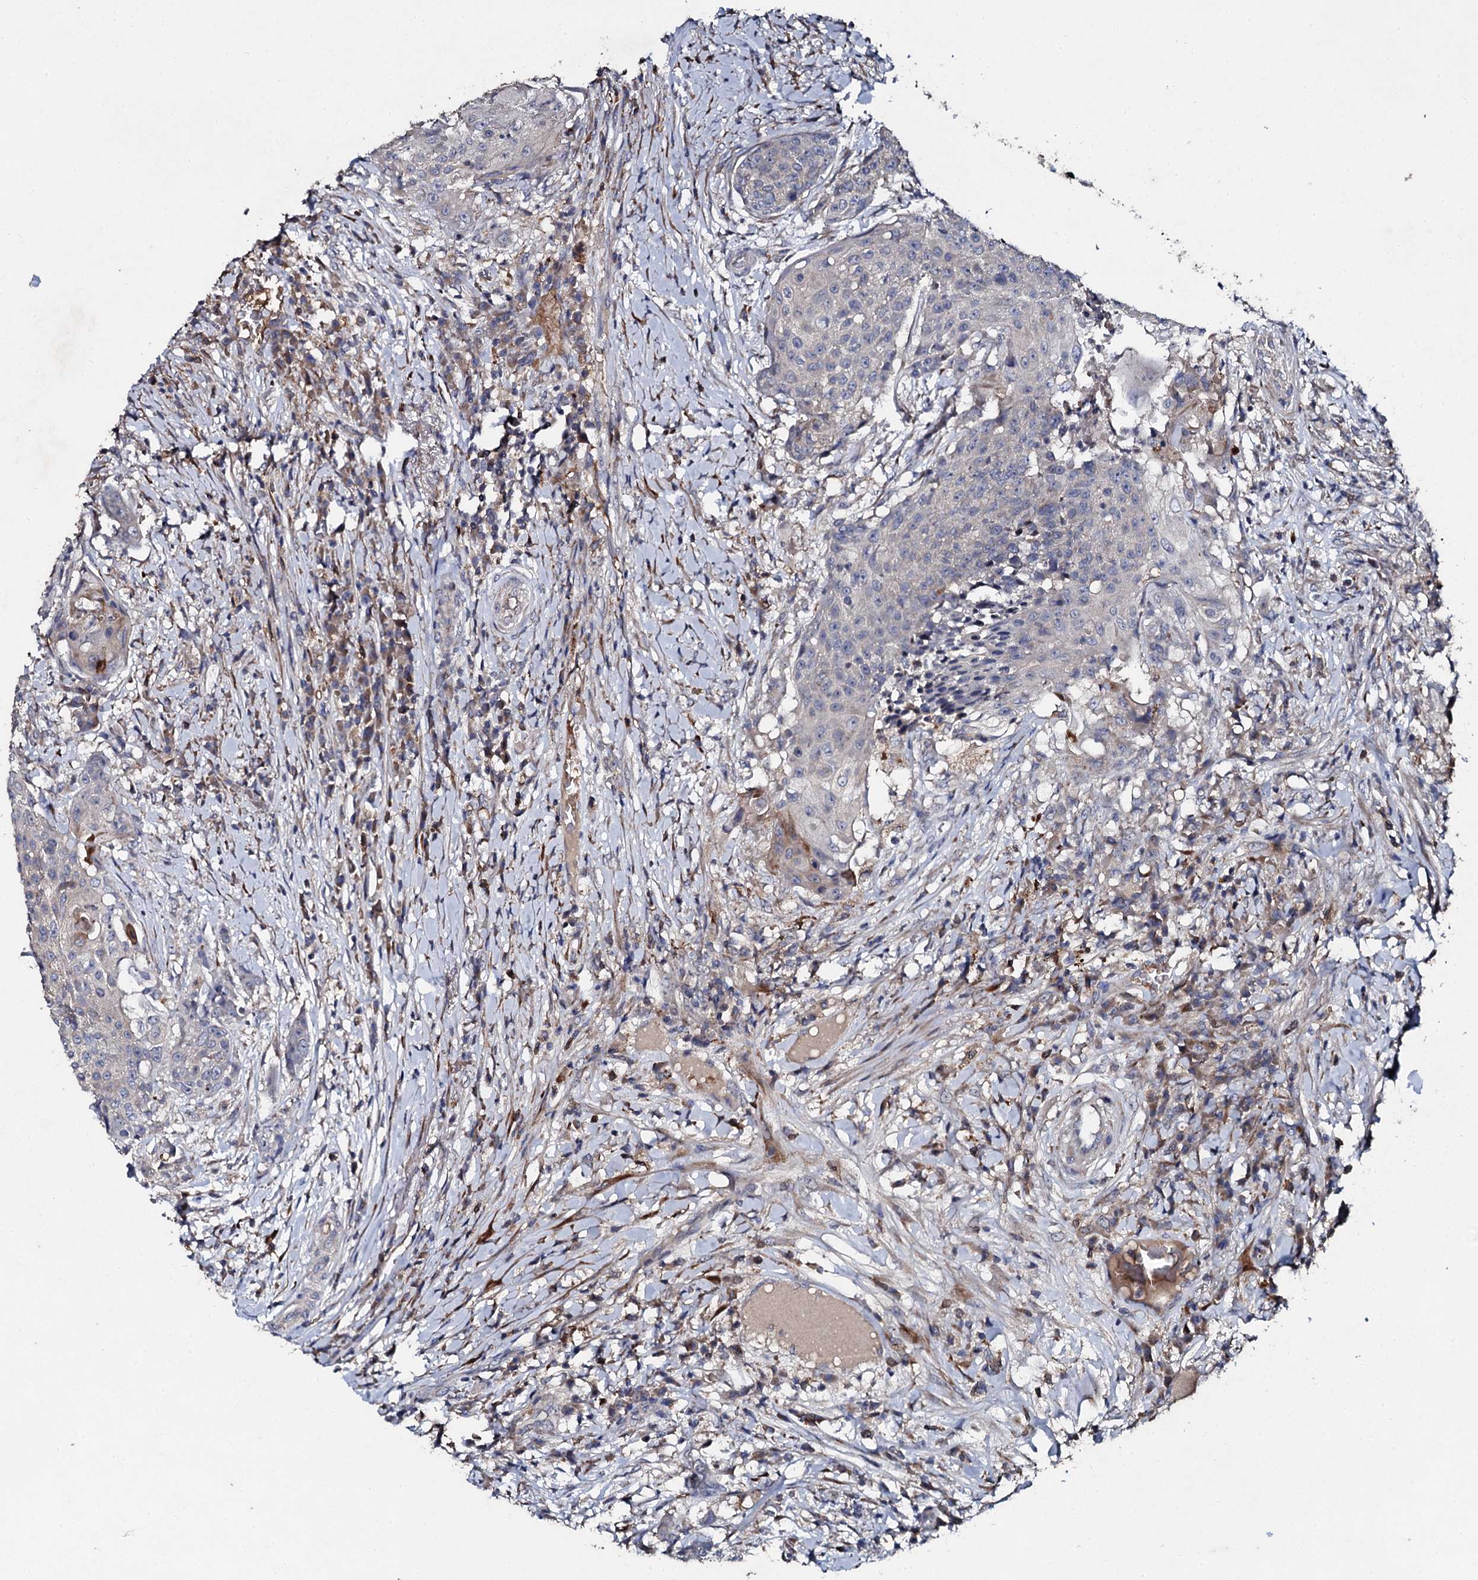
{"staining": {"intensity": "negative", "quantity": "none", "location": "none"}, "tissue": "urothelial cancer", "cell_type": "Tumor cells", "image_type": "cancer", "snomed": [{"axis": "morphology", "description": "Urothelial carcinoma, High grade"}, {"axis": "topography", "description": "Urinary bladder"}], "caption": "Immunohistochemistry (IHC) histopathology image of human urothelial cancer stained for a protein (brown), which displays no positivity in tumor cells.", "gene": "LRRC28", "patient": {"sex": "female", "age": 63}}